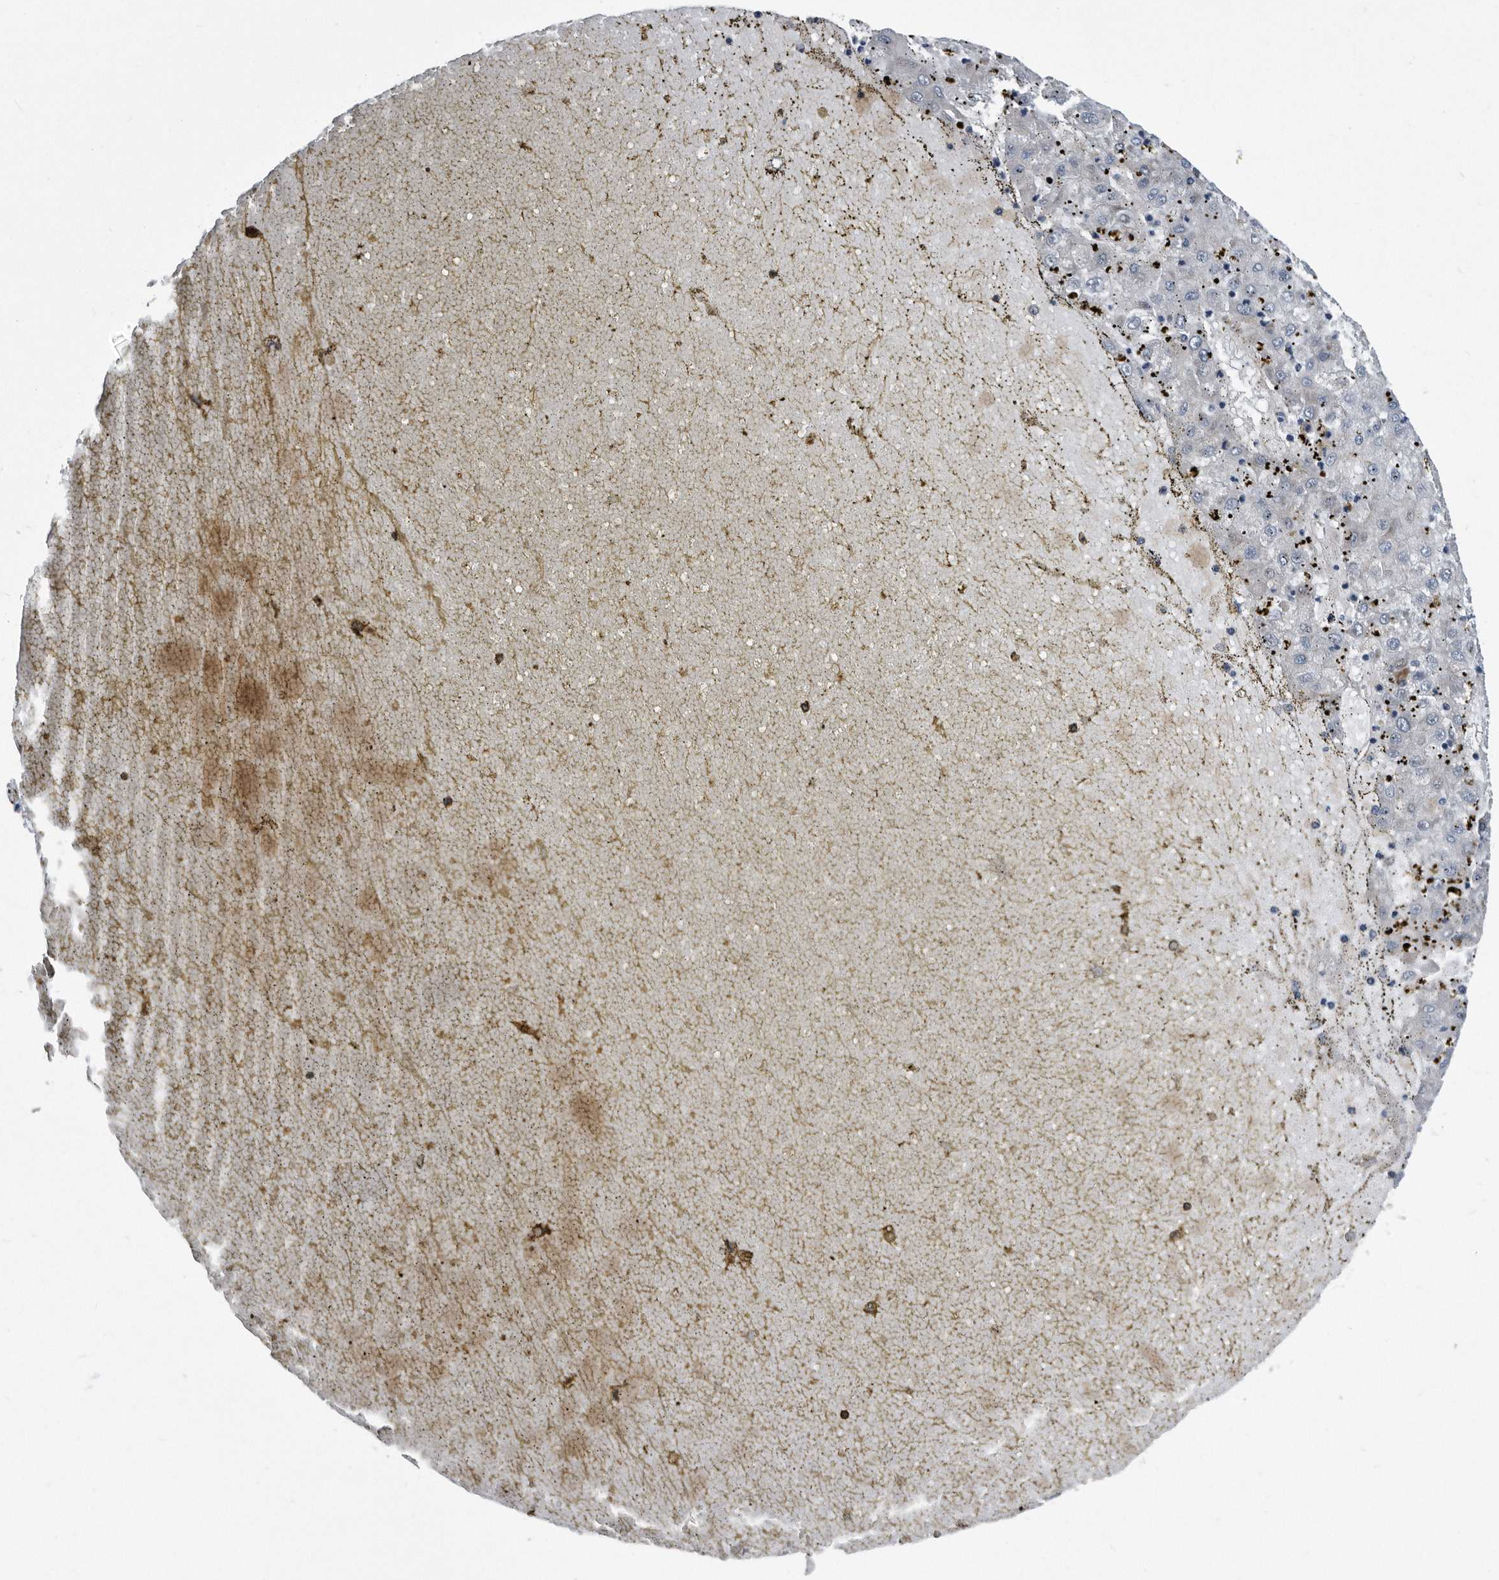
{"staining": {"intensity": "negative", "quantity": "none", "location": "none"}, "tissue": "liver cancer", "cell_type": "Tumor cells", "image_type": "cancer", "snomed": [{"axis": "morphology", "description": "Carcinoma, Hepatocellular, NOS"}, {"axis": "topography", "description": "Liver"}], "caption": "Liver cancer was stained to show a protein in brown. There is no significant staining in tumor cells.", "gene": "ARMCX1", "patient": {"sex": "male", "age": 72}}